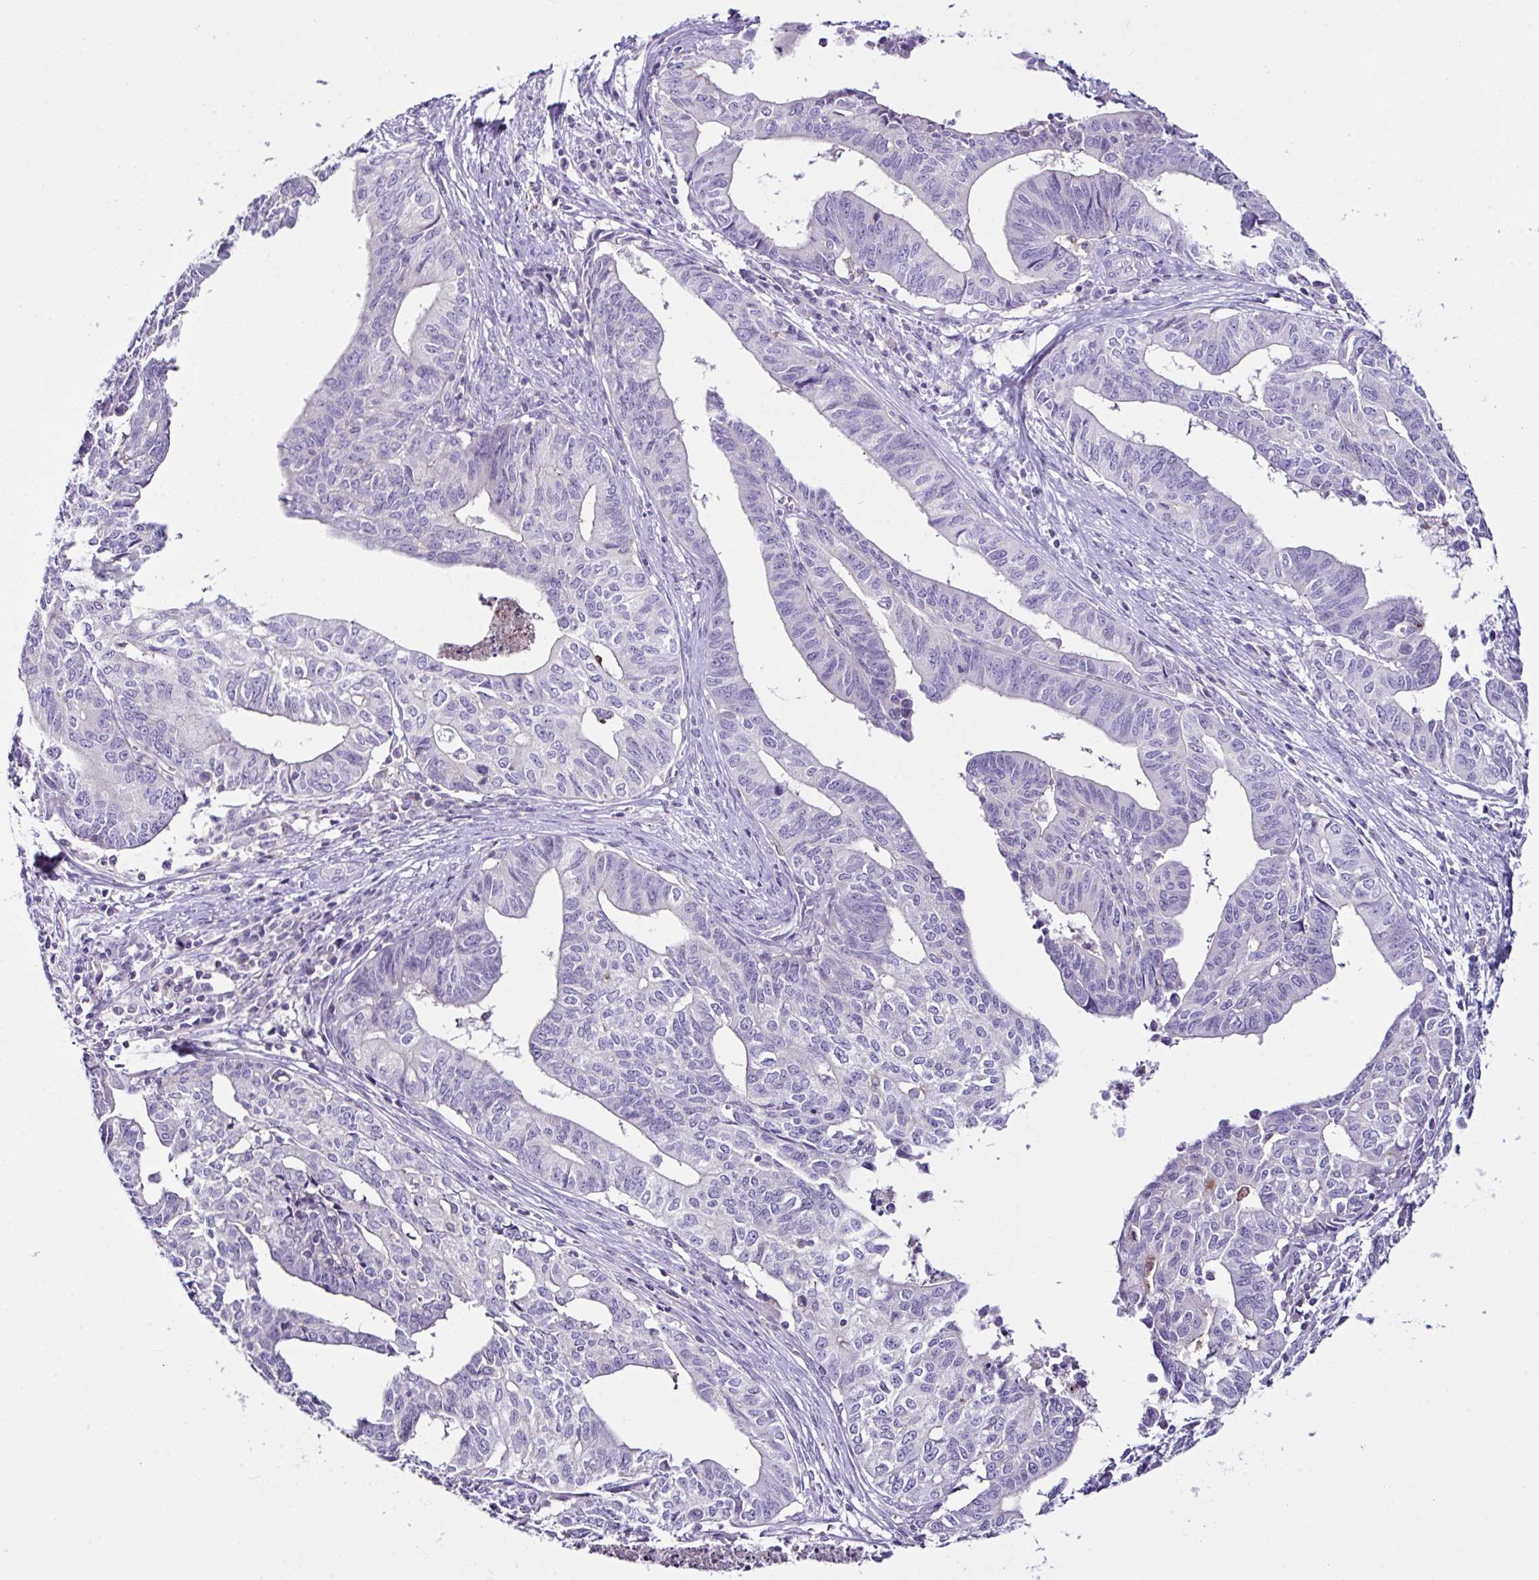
{"staining": {"intensity": "negative", "quantity": "none", "location": "none"}, "tissue": "endometrial cancer", "cell_type": "Tumor cells", "image_type": "cancer", "snomed": [{"axis": "morphology", "description": "Adenocarcinoma, NOS"}, {"axis": "topography", "description": "Endometrium"}], "caption": "Tumor cells are negative for brown protein staining in adenocarcinoma (endometrial). (DAB IHC, high magnification).", "gene": "D2HGDH", "patient": {"sex": "female", "age": 65}}